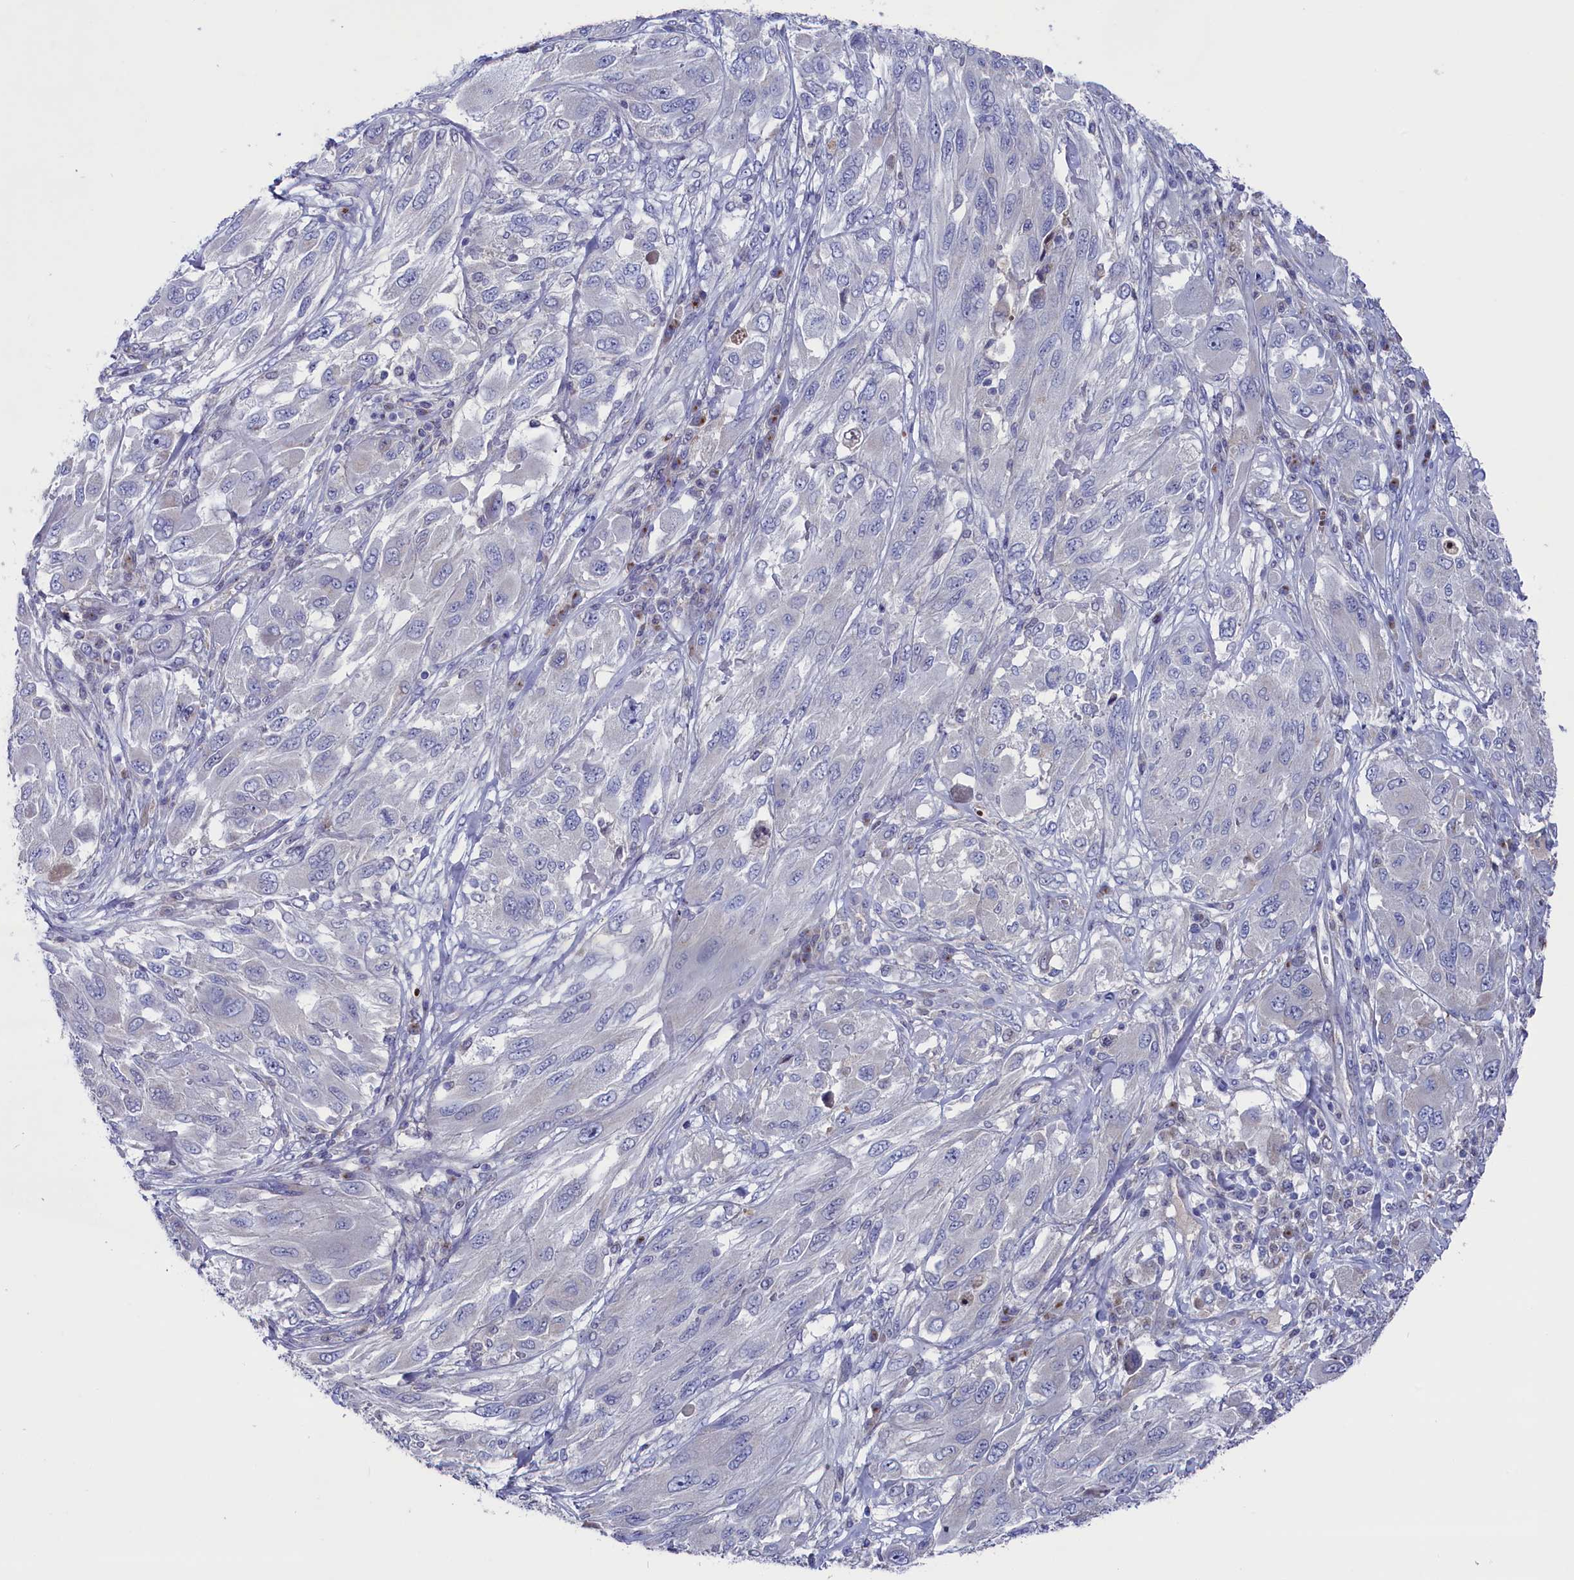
{"staining": {"intensity": "negative", "quantity": "none", "location": "none"}, "tissue": "melanoma", "cell_type": "Tumor cells", "image_type": "cancer", "snomed": [{"axis": "morphology", "description": "Malignant melanoma, NOS"}, {"axis": "topography", "description": "Skin"}], "caption": "This is an IHC micrograph of melanoma. There is no staining in tumor cells.", "gene": "GPR108", "patient": {"sex": "female", "age": 91}}